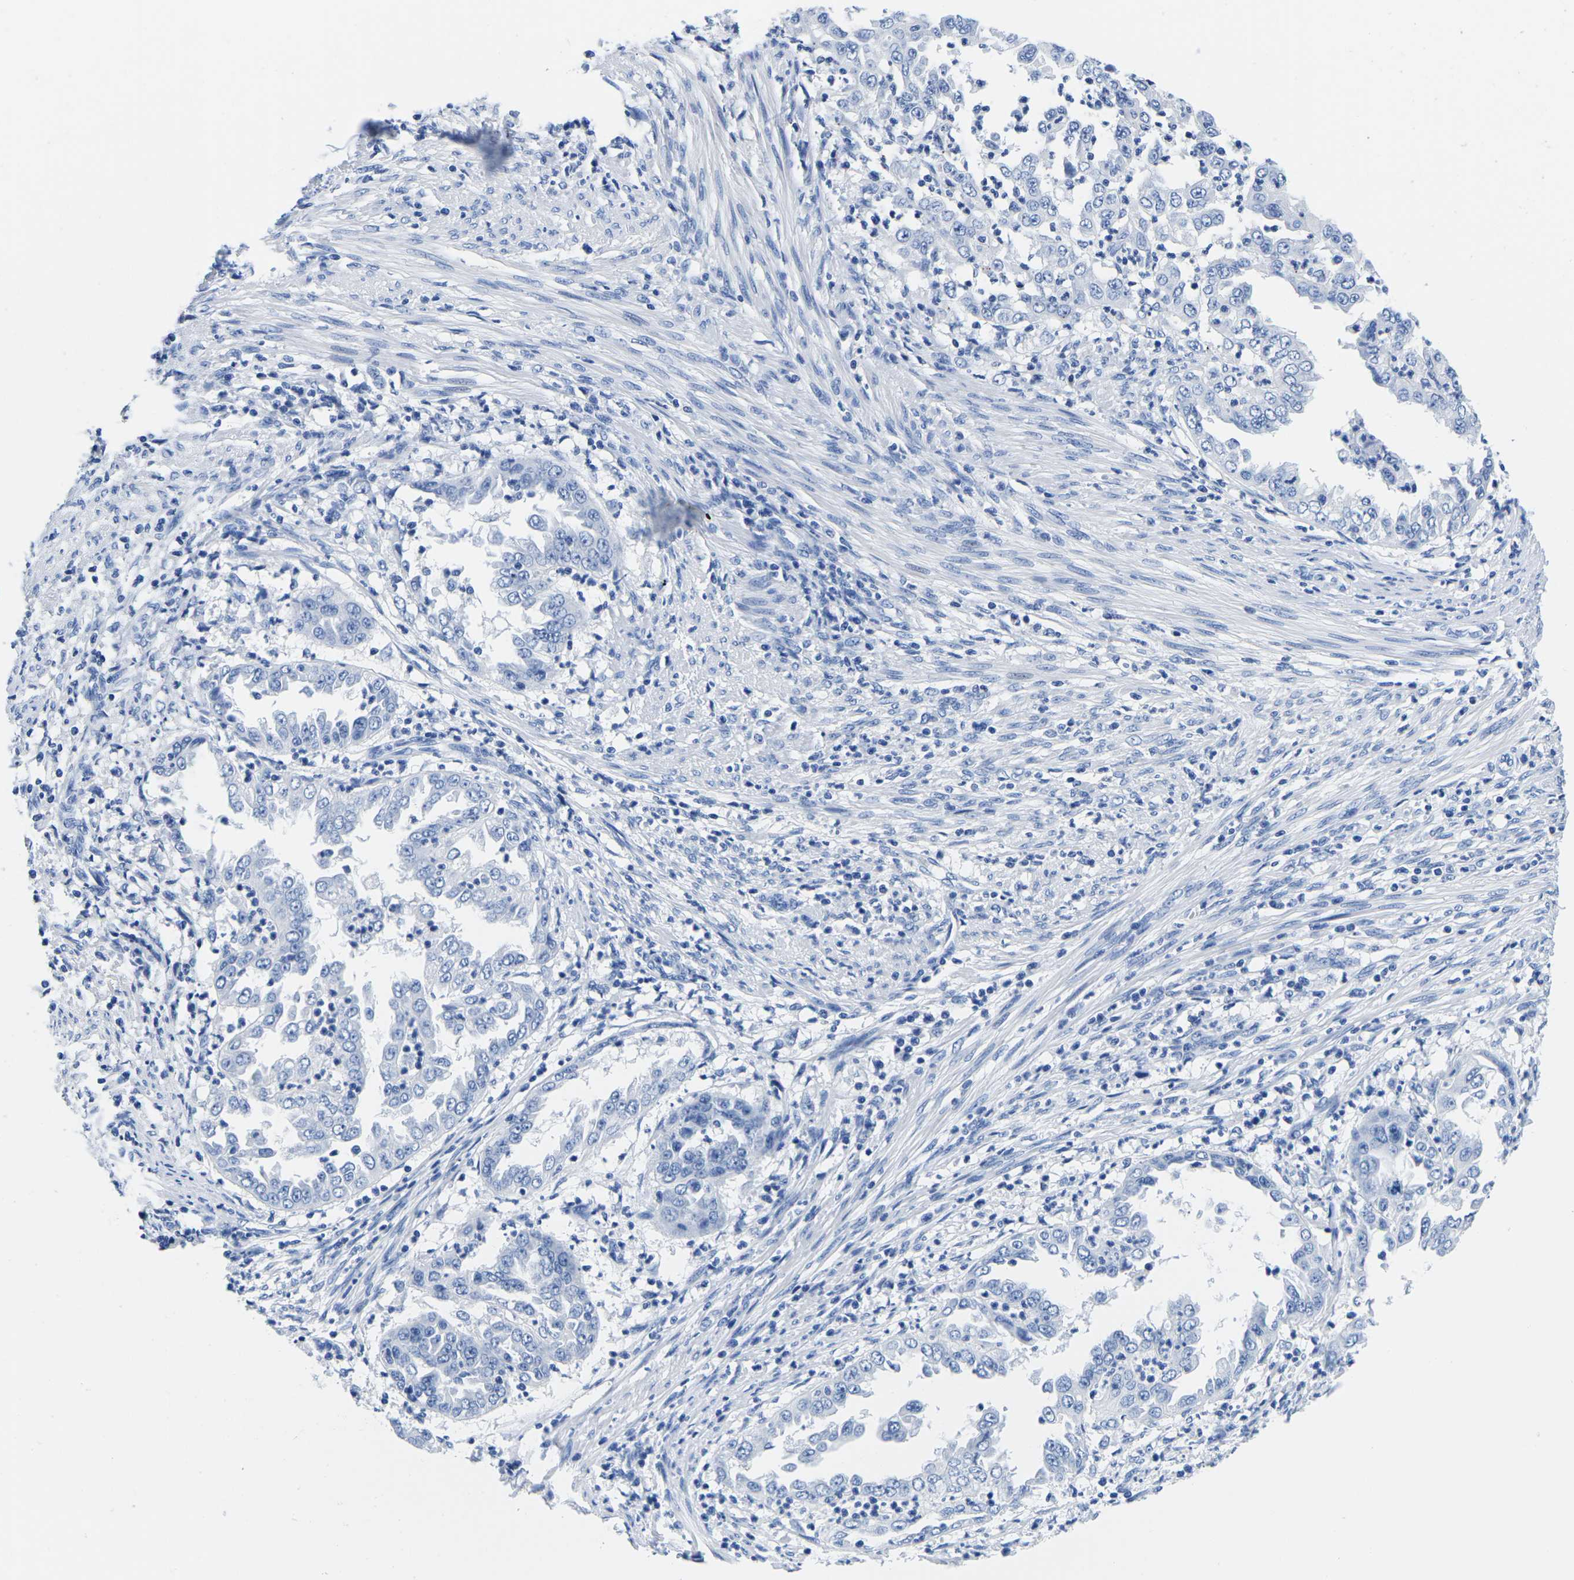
{"staining": {"intensity": "negative", "quantity": "none", "location": "none"}, "tissue": "endometrial cancer", "cell_type": "Tumor cells", "image_type": "cancer", "snomed": [{"axis": "morphology", "description": "Adenocarcinoma, NOS"}, {"axis": "topography", "description": "Endometrium"}], "caption": "DAB immunohistochemical staining of endometrial cancer (adenocarcinoma) exhibits no significant positivity in tumor cells.", "gene": "CYP1A2", "patient": {"sex": "female", "age": 85}}